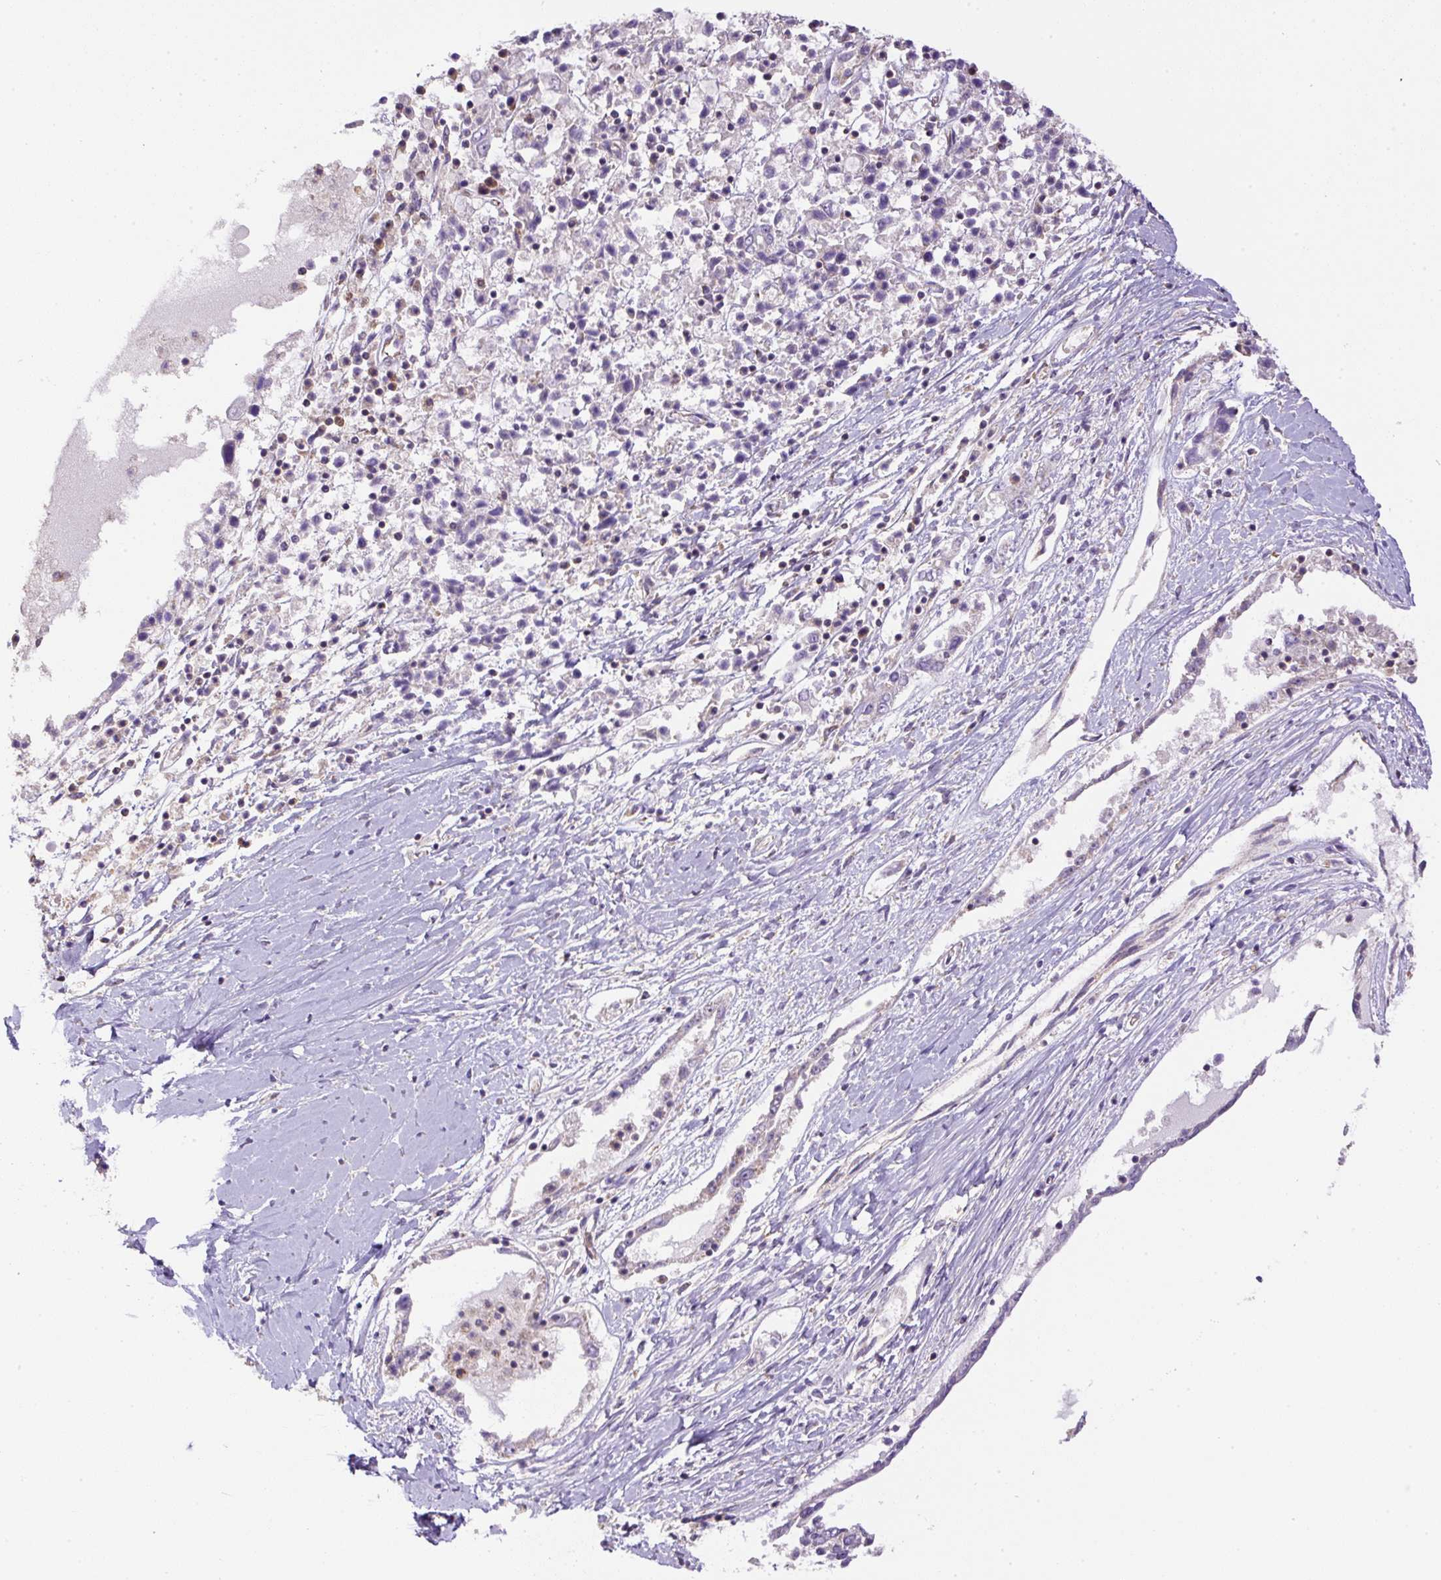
{"staining": {"intensity": "negative", "quantity": "none", "location": "none"}, "tissue": "ovarian cancer", "cell_type": "Tumor cells", "image_type": "cancer", "snomed": [{"axis": "morphology", "description": "Carcinoma, endometroid"}, {"axis": "topography", "description": "Ovary"}], "caption": "Protein analysis of ovarian cancer (endometroid carcinoma) shows no significant expression in tumor cells.", "gene": "NDUFAF2", "patient": {"sex": "female", "age": 62}}